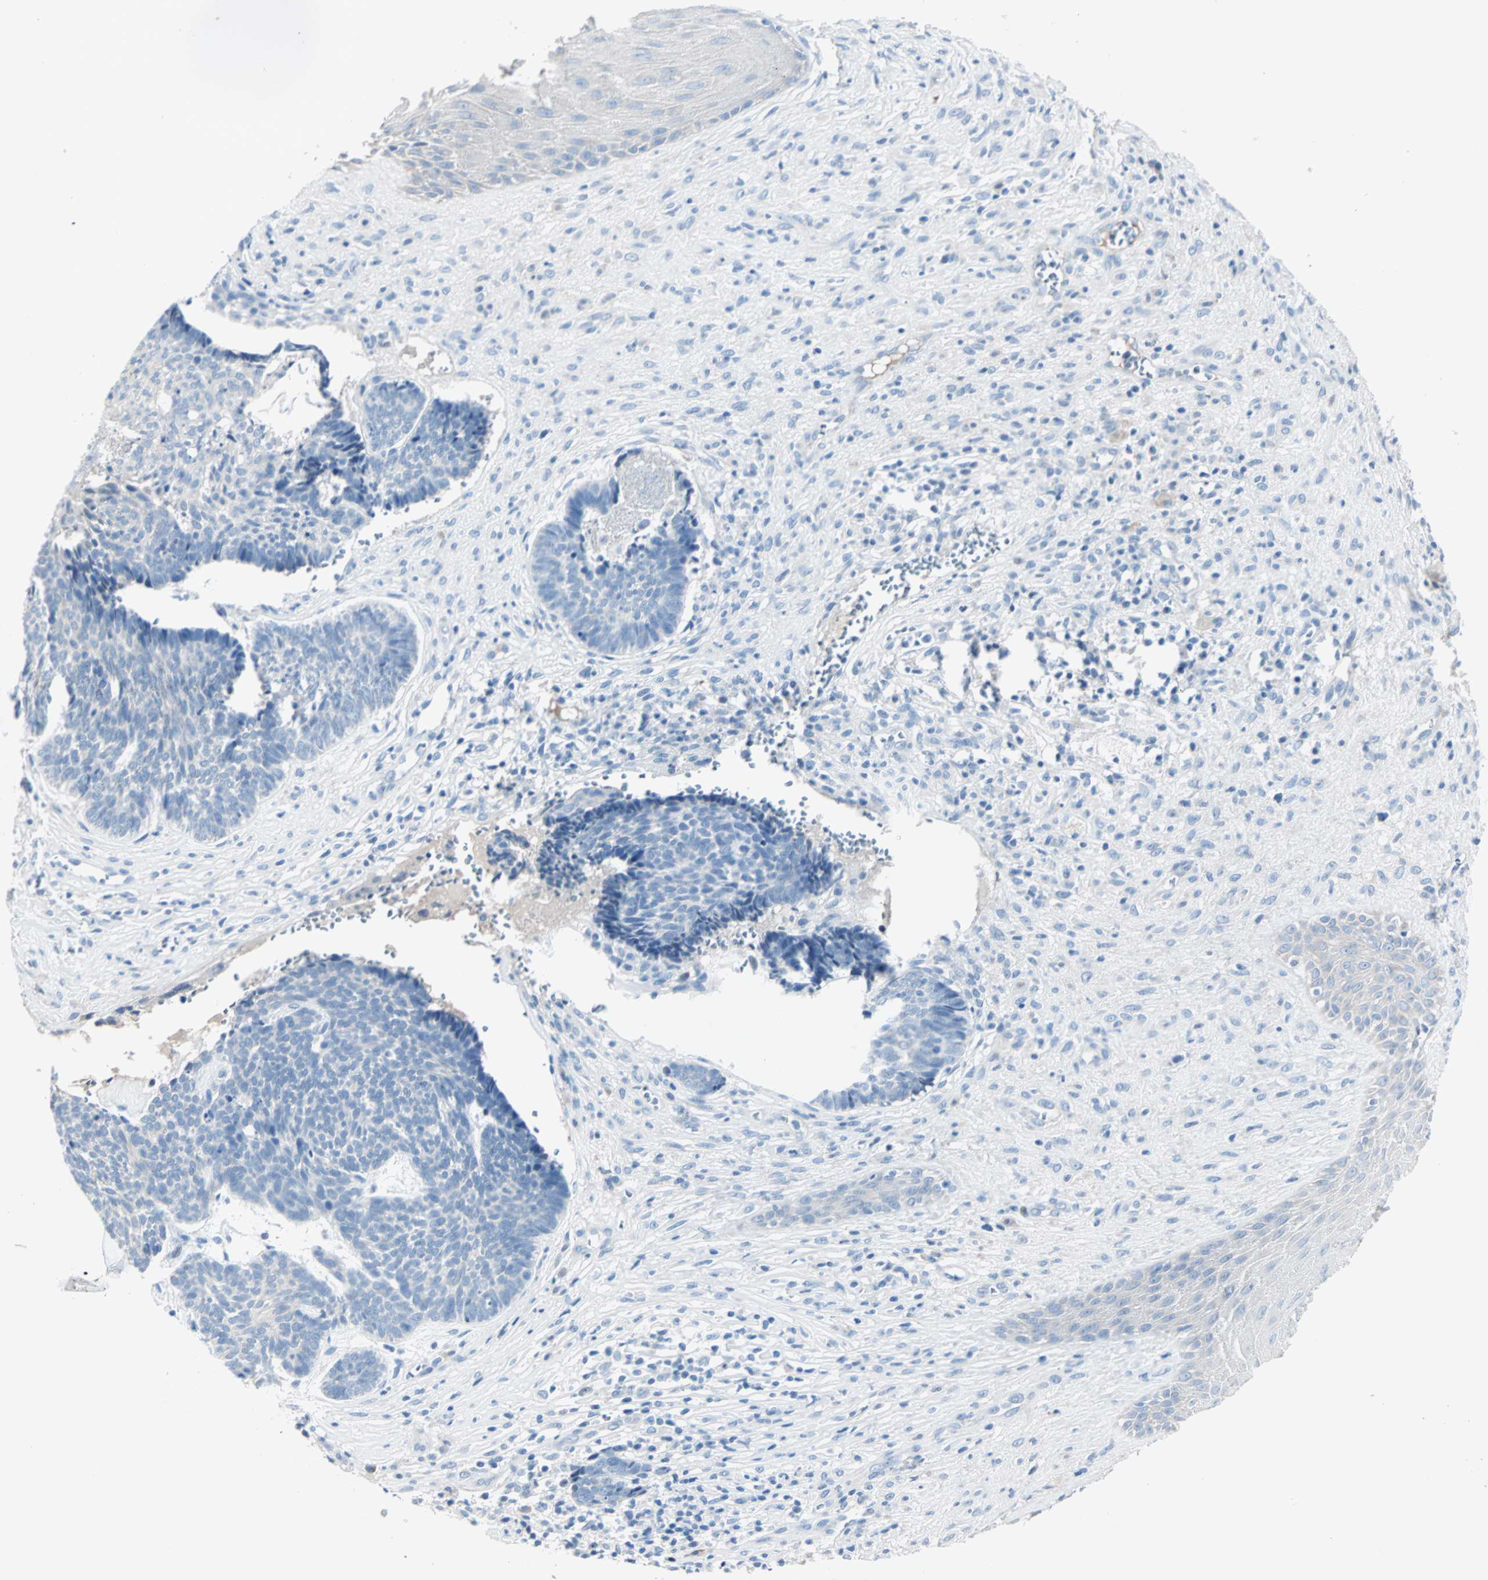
{"staining": {"intensity": "negative", "quantity": "none", "location": "none"}, "tissue": "skin cancer", "cell_type": "Tumor cells", "image_type": "cancer", "snomed": [{"axis": "morphology", "description": "Basal cell carcinoma"}, {"axis": "topography", "description": "Skin"}], "caption": "Protein analysis of basal cell carcinoma (skin) reveals no significant staining in tumor cells.", "gene": "NEFH", "patient": {"sex": "male", "age": 84}}